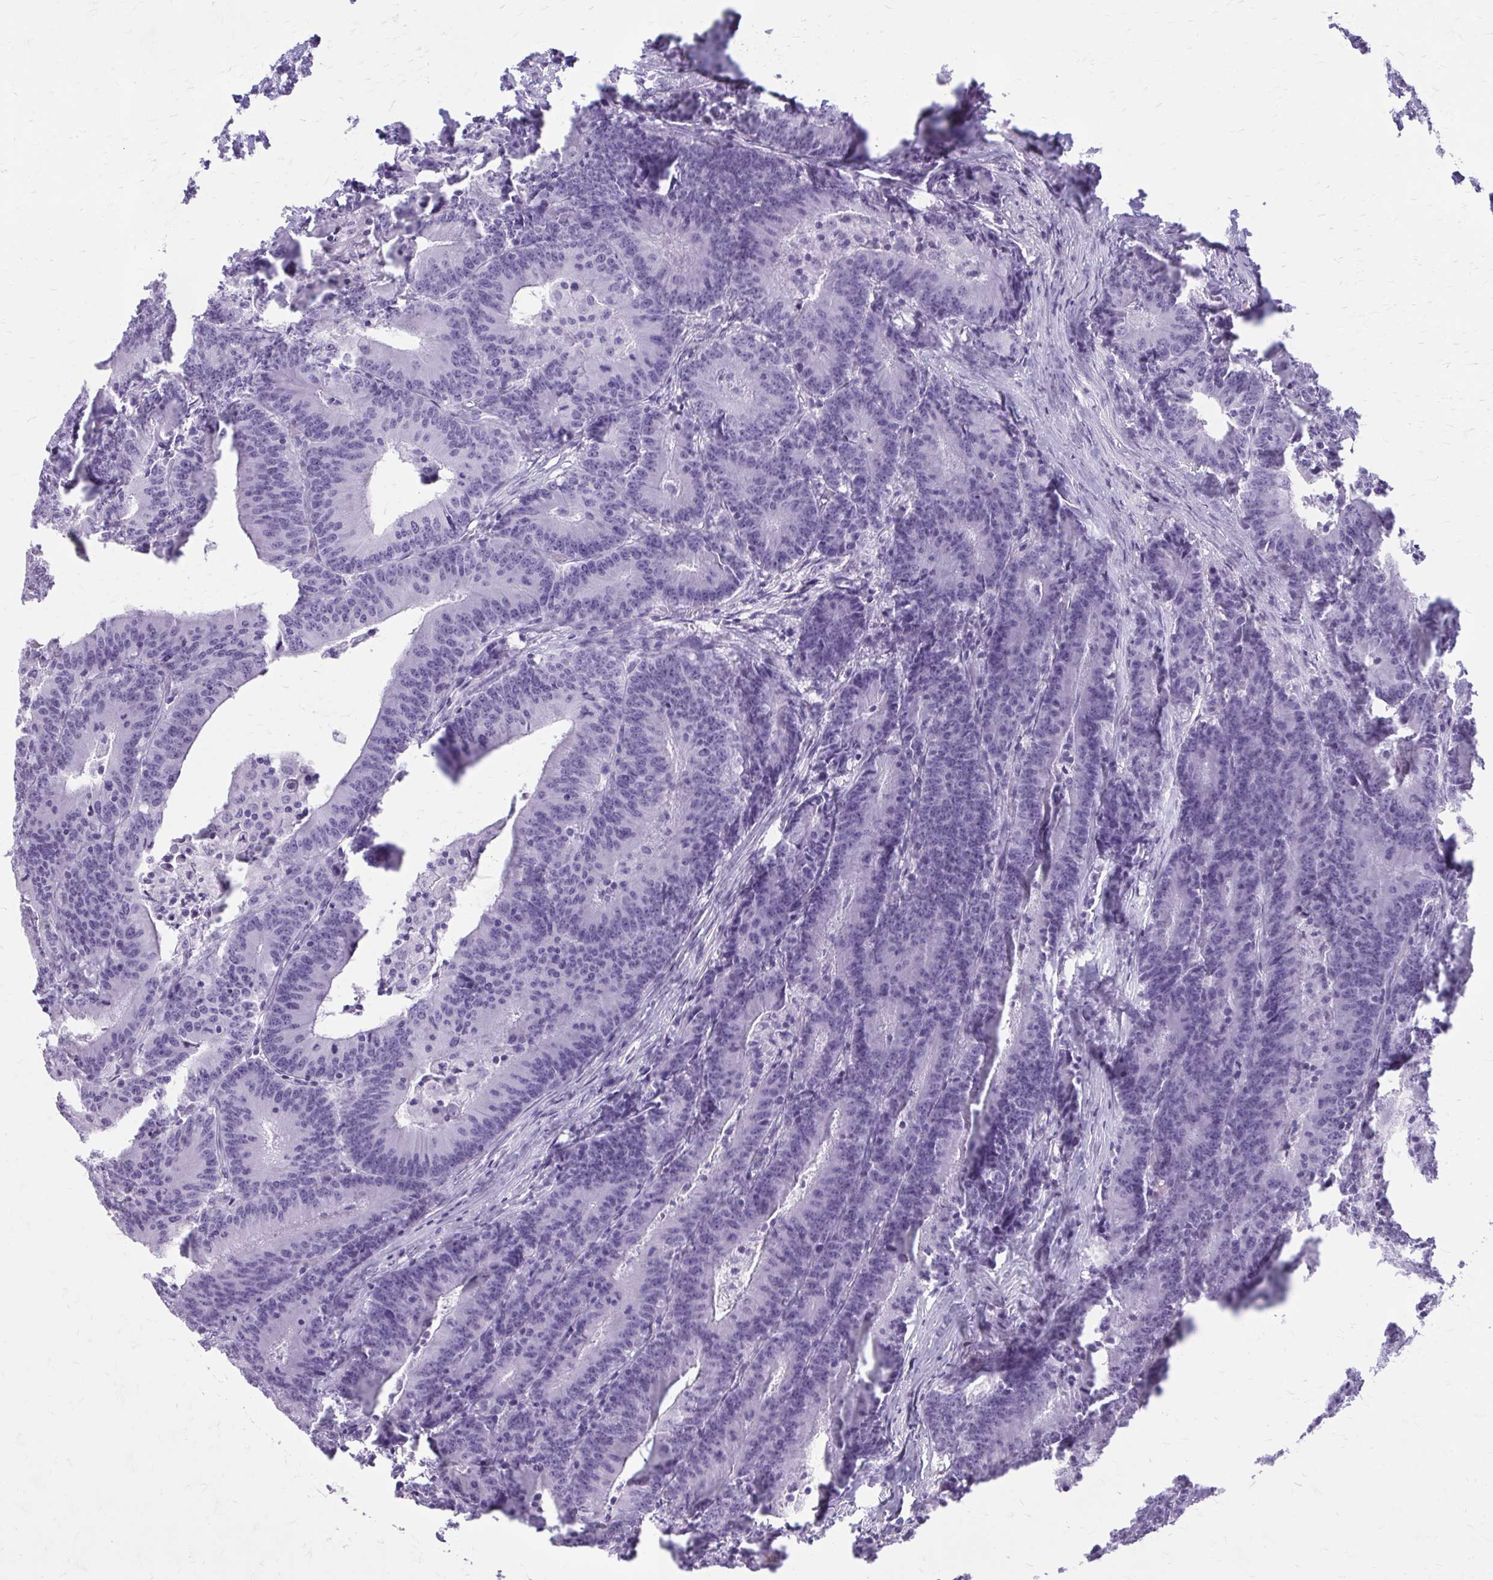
{"staining": {"intensity": "negative", "quantity": "none", "location": "none"}, "tissue": "colorectal cancer", "cell_type": "Tumor cells", "image_type": "cancer", "snomed": [{"axis": "morphology", "description": "Adenocarcinoma, NOS"}, {"axis": "topography", "description": "Colon"}], "caption": "Immunohistochemistry (IHC) image of neoplastic tissue: human adenocarcinoma (colorectal) stained with DAB (3,3'-diaminobenzidine) displays no significant protein expression in tumor cells. The staining is performed using DAB (3,3'-diaminobenzidine) brown chromogen with nuclei counter-stained in using hematoxylin.", "gene": "KRT5", "patient": {"sex": "female", "age": 78}}